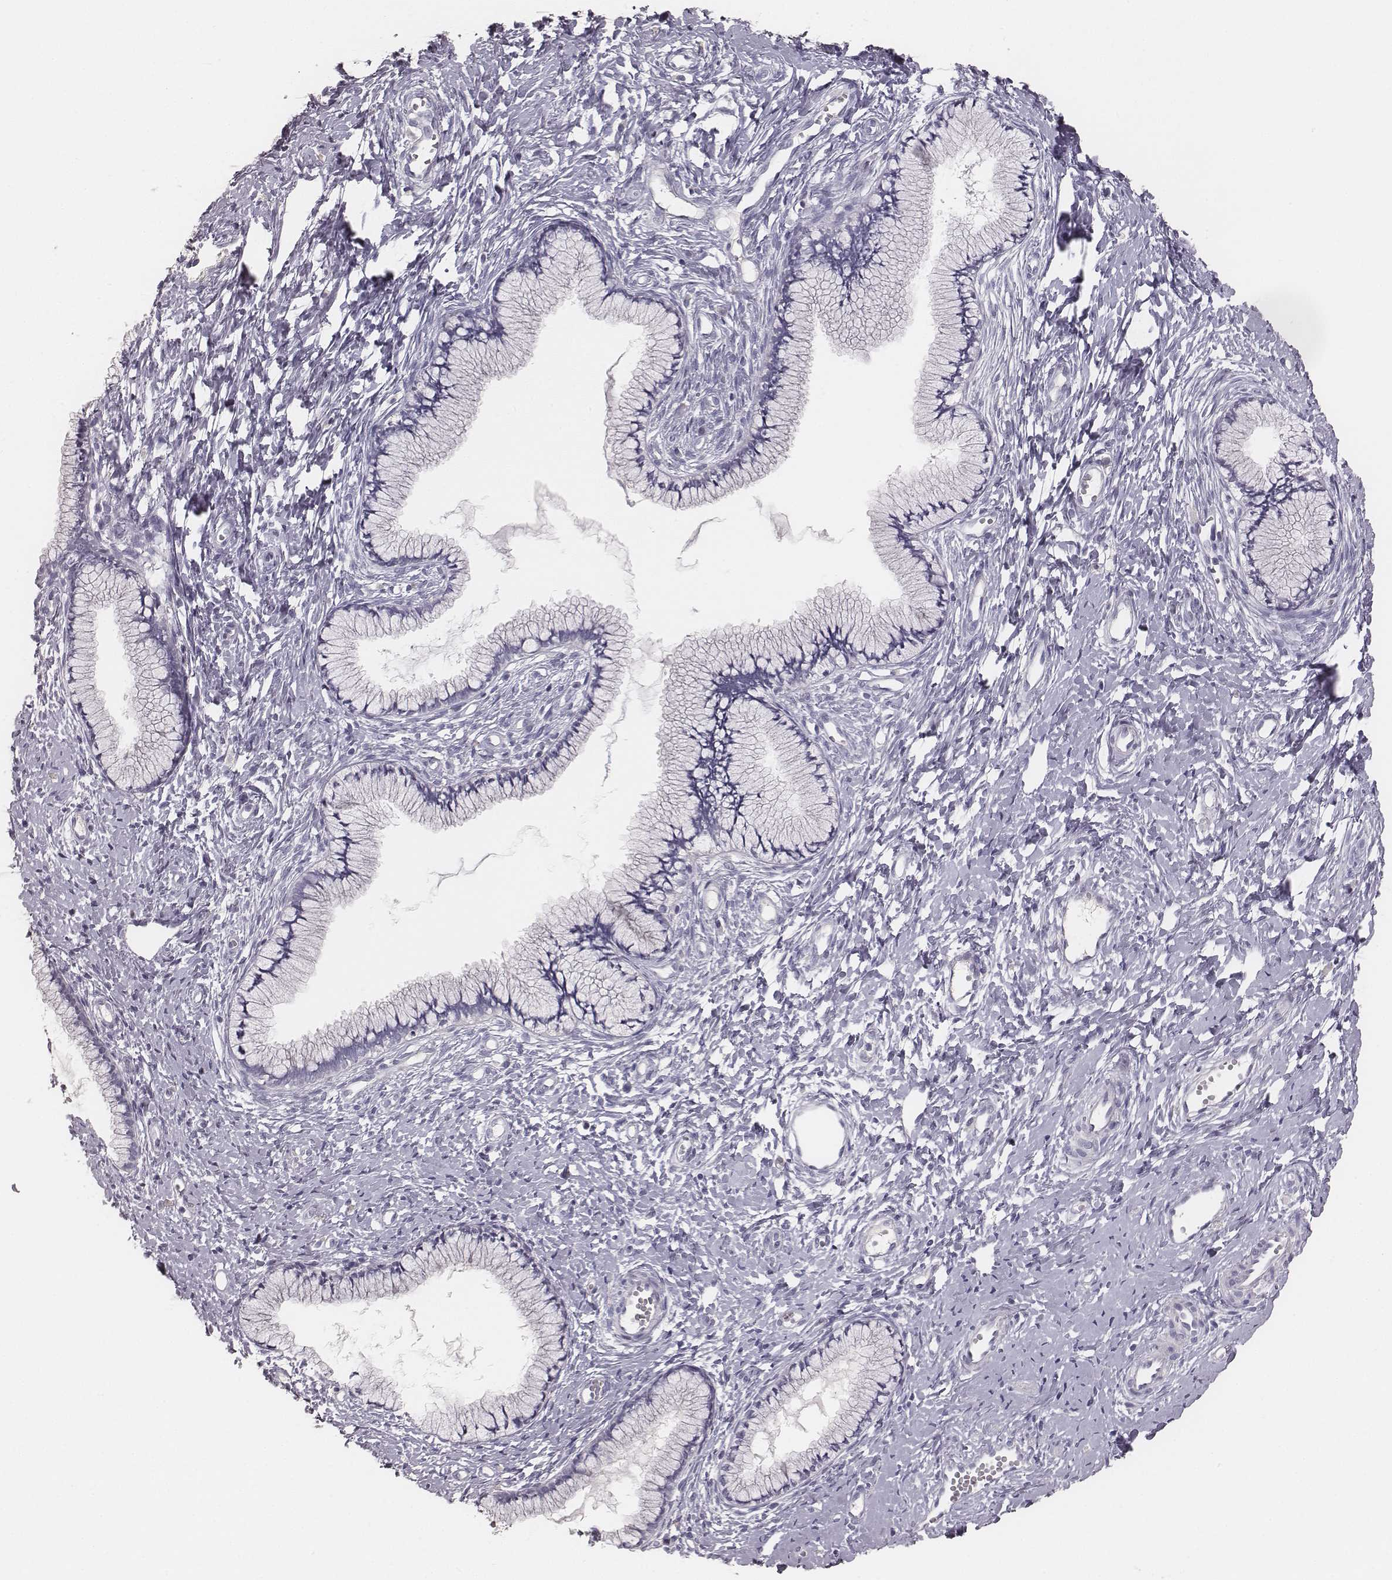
{"staining": {"intensity": "negative", "quantity": "none", "location": "none"}, "tissue": "cervix", "cell_type": "Glandular cells", "image_type": "normal", "snomed": [{"axis": "morphology", "description": "Normal tissue, NOS"}, {"axis": "topography", "description": "Cervix"}], "caption": "Unremarkable cervix was stained to show a protein in brown. There is no significant expression in glandular cells.", "gene": "MYH6", "patient": {"sex": "female", "age": 40}}